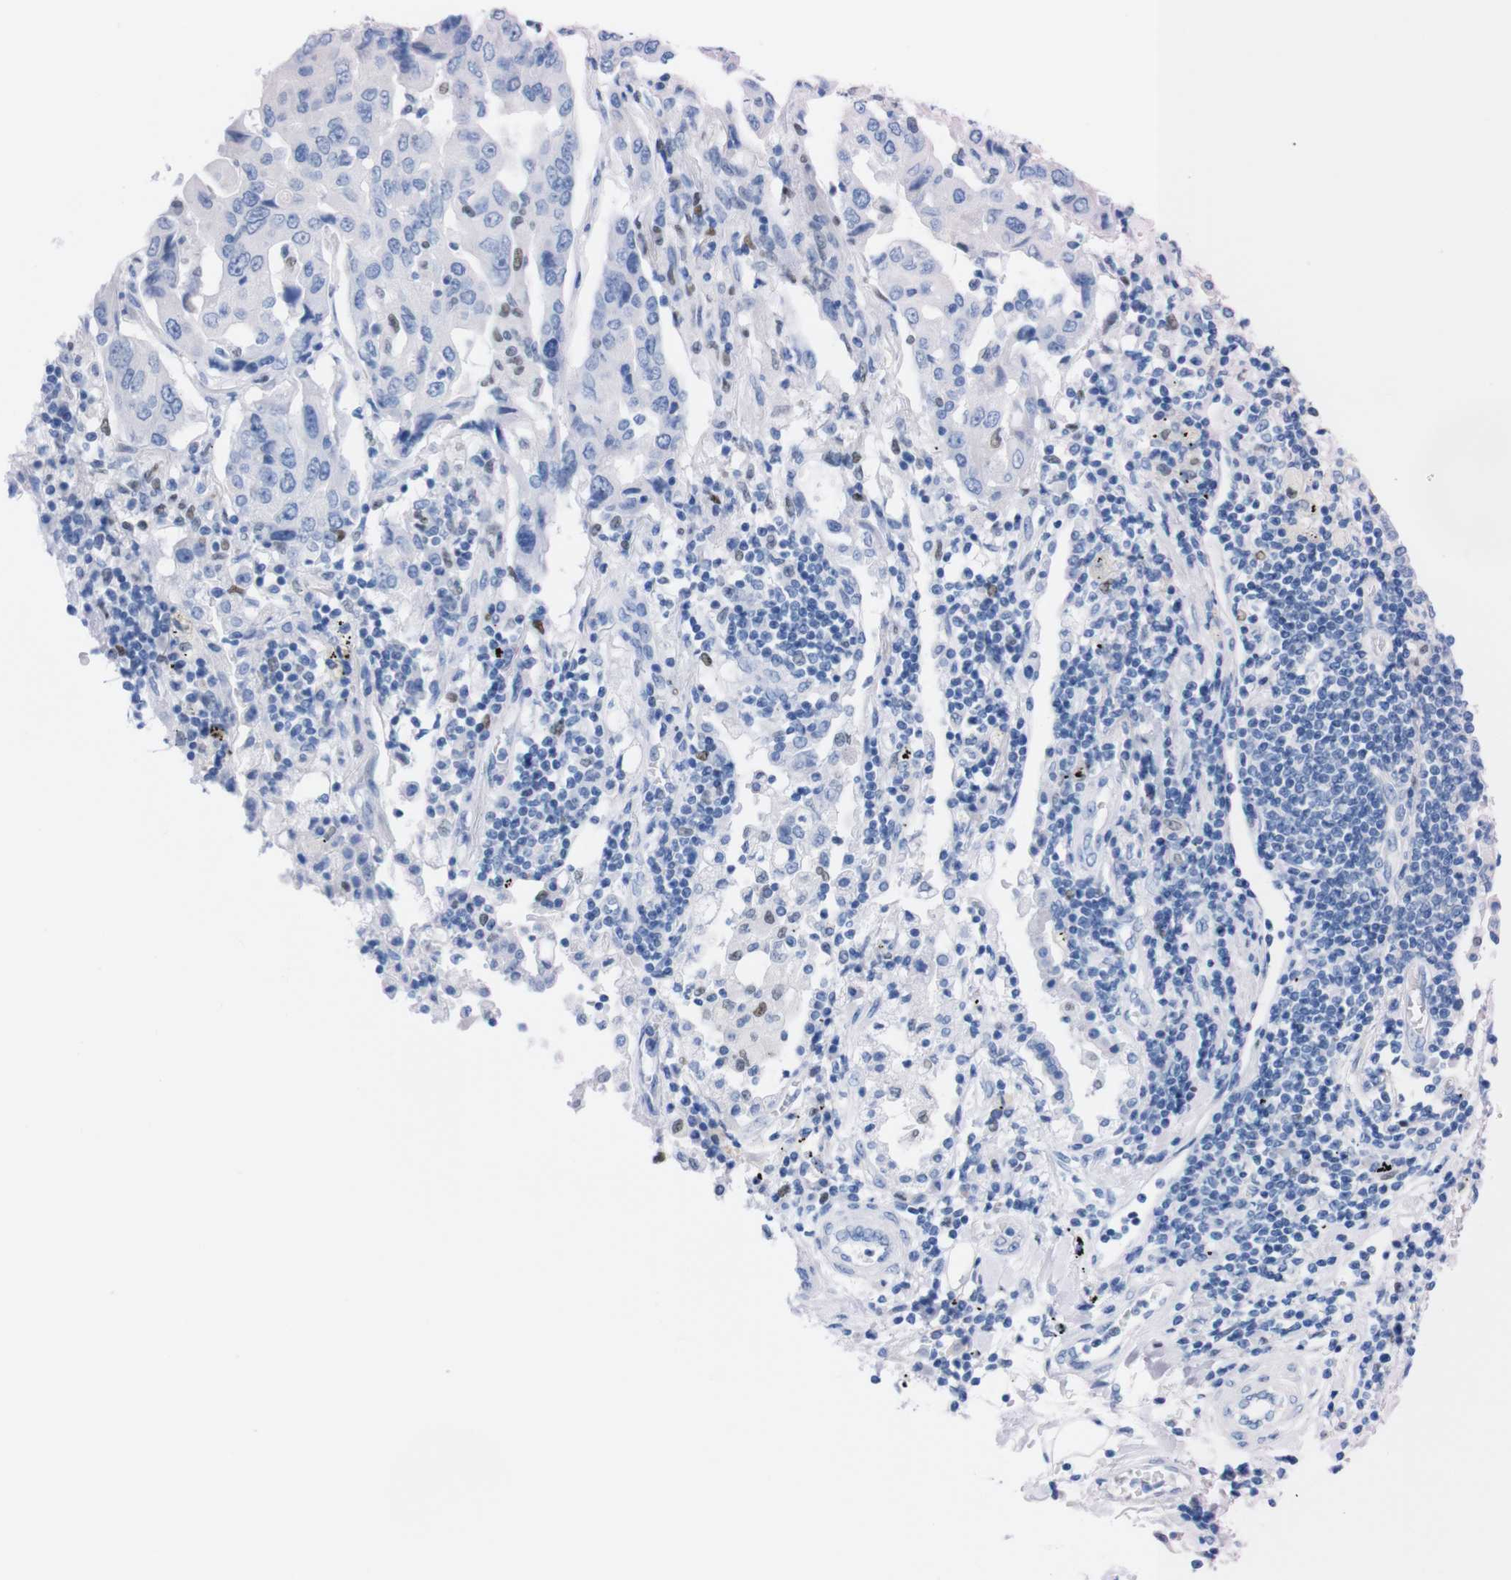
{"staining": {"intensity": "negative", "quantity": "none", "location": "none"}, "tissue": "lung cancer", "cell_type": "Tumor cells", "image_type": "cancer", "snomed": [{"axis": "morphology", "description": "Adenocarcinoma, NOS"}, {"axis": "topography", "description": "Lung"}], "caption": "An IHC photomicrograph of lung cancer (adenocarcinoma) is shown. There is no staining in tumor cells of lung cancer (adenocarcinoma).", "gene": "P2RY12", "patient": {"sex": "female", "age": 65}}